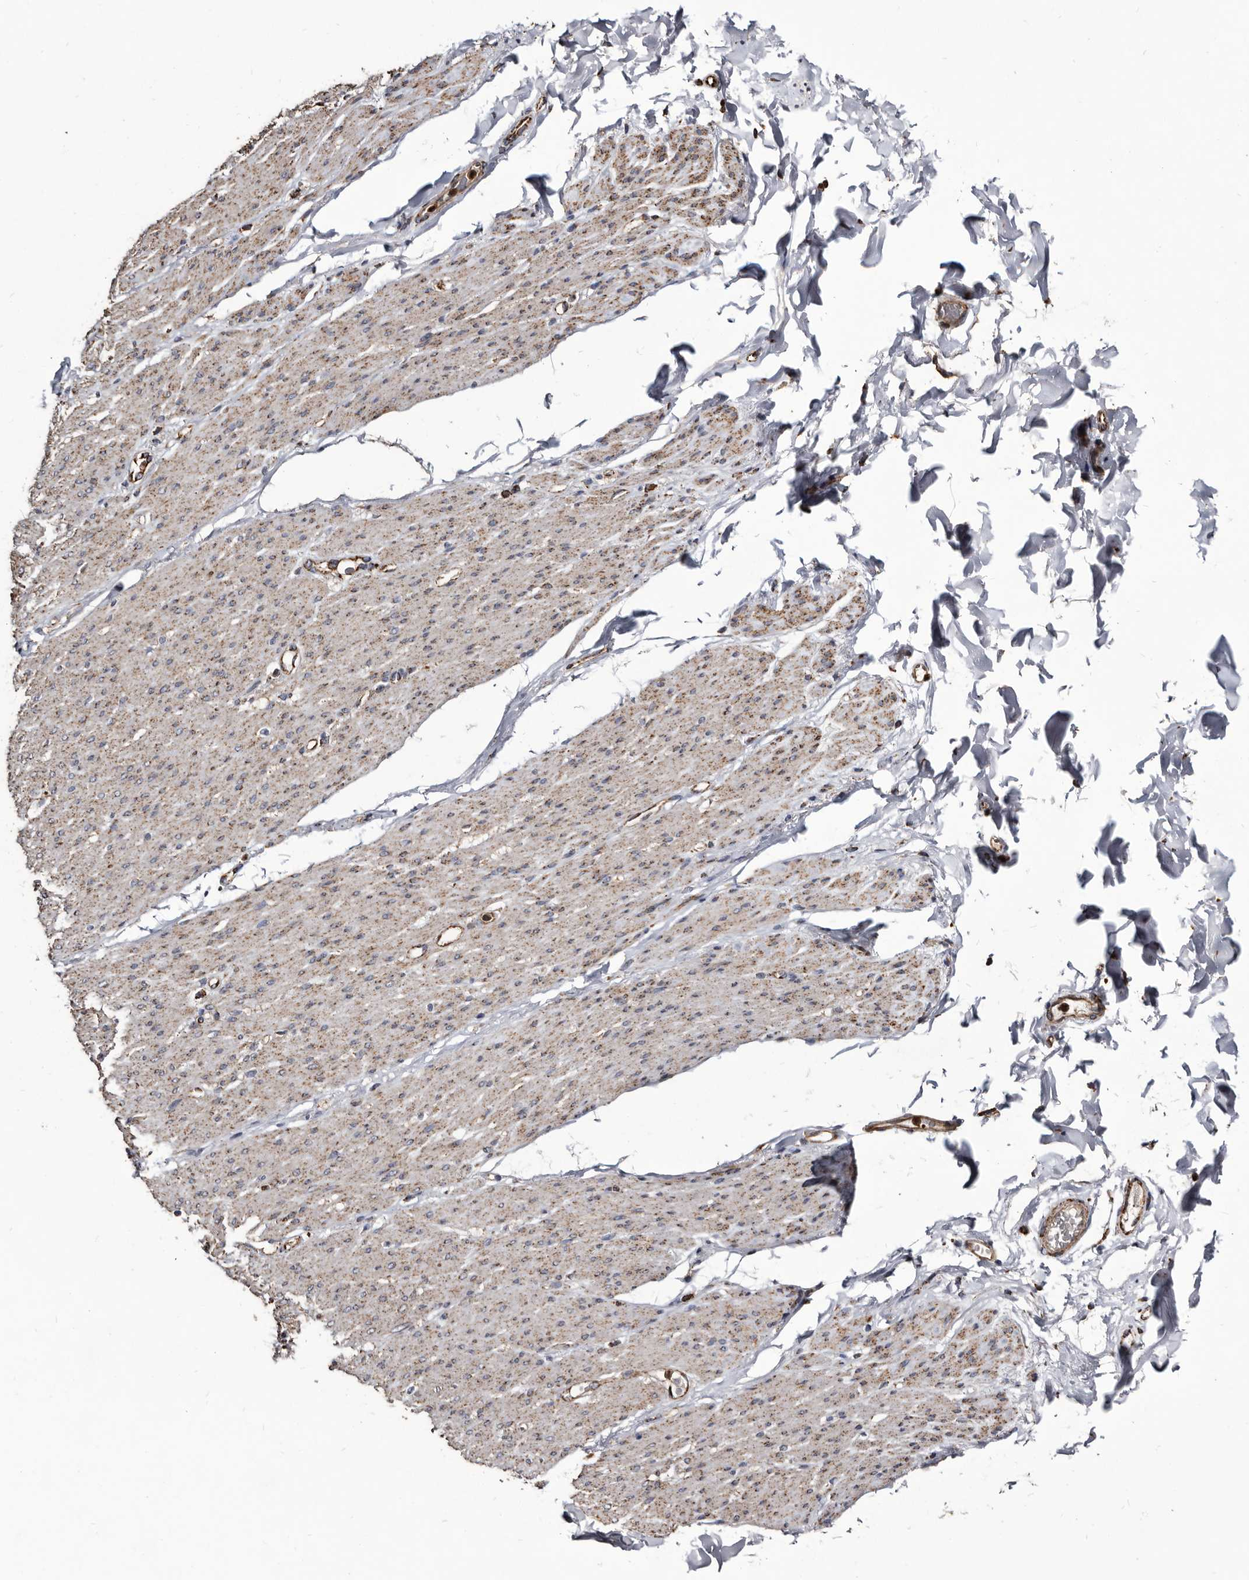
{"staining": {"intensity": "moderate", "quantity": ">75%", "location": "cytoplasmic/membranous"}, "tissue": "smooth muscle", "cell_type": "Smooth muscle cells", "image_type": "normal", "snomed": [{"axis": "morphology", "description": "Normal tissue, NOS"}, {"axis": "topography", "description": "Colon"}, {"axis": "topography", "description": "Peripheral nerve tissue"}], "caption": "Immunohistochemical staining of benign human smooth muscle exhibits moderate cytoplasmic/membranous protein positivity in approximately >75% of smooth muscle cells. (DAB (3,3'-diaminobenzidine) = brown stain, brightfield microscopy at high magnification).", "gene": "CTSA", "patient": {"sex": "female", "age": 61}}